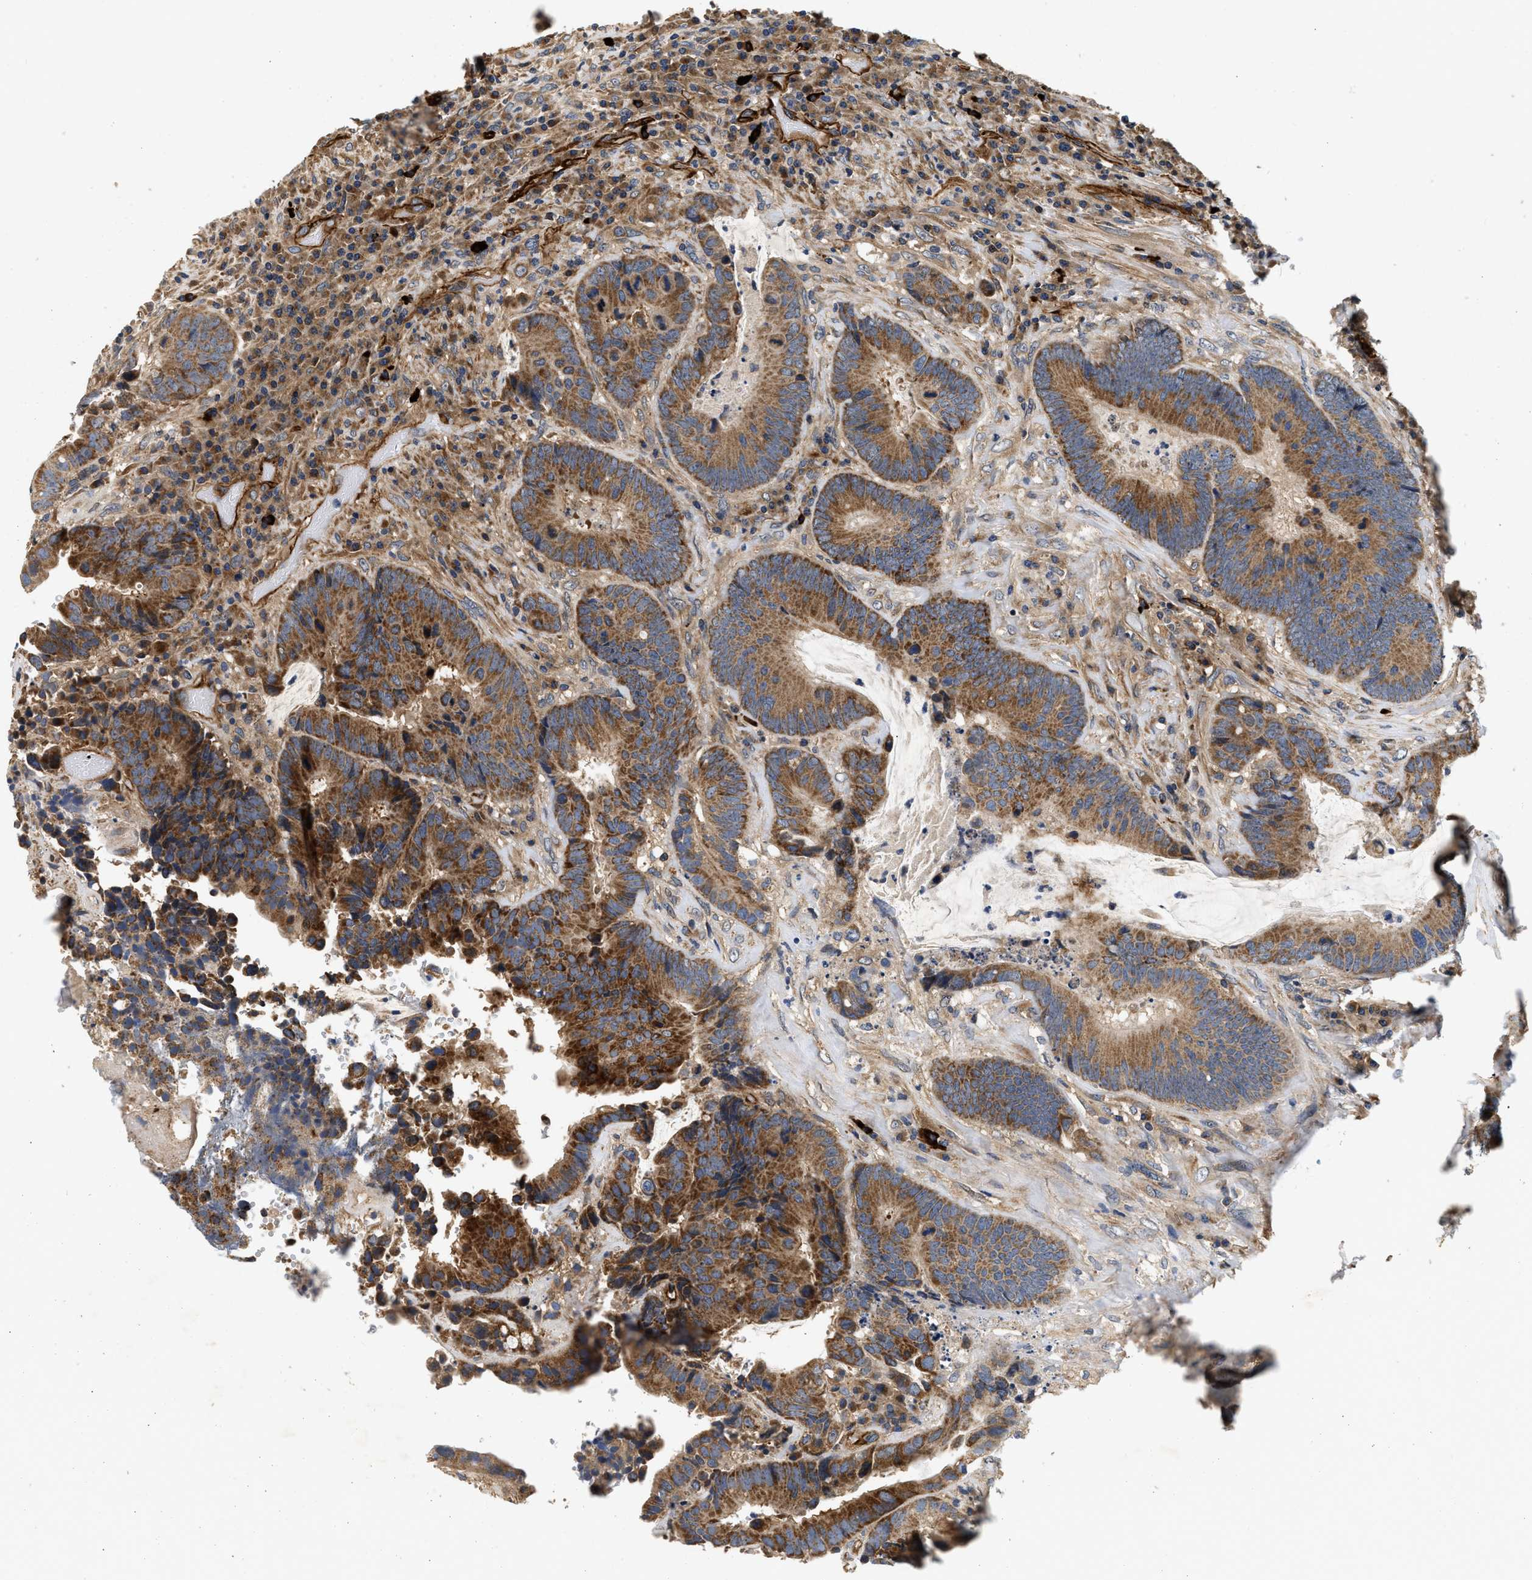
{"staining": {"intensity": "strong", "quantity": ">75%", "location": "cytoplasmic/membranous"}, "tissue": "colorectal cancer", "cell_type": "Tumor cells", "image_type": "cancer", "snomed": [{"axis": "morphology", "description": "Adenocarcinoma, NOS"}, {"axis": "topography", "description": "Rectum"}], "caption": "Human colorectal adenocarcinoma stained for a protein (brown) displays strong cytoplasmic/membranous positive staining in about >75% of tumor cells.", "gene": "NME6", "patient": {"sex": "female", "age": 89}}